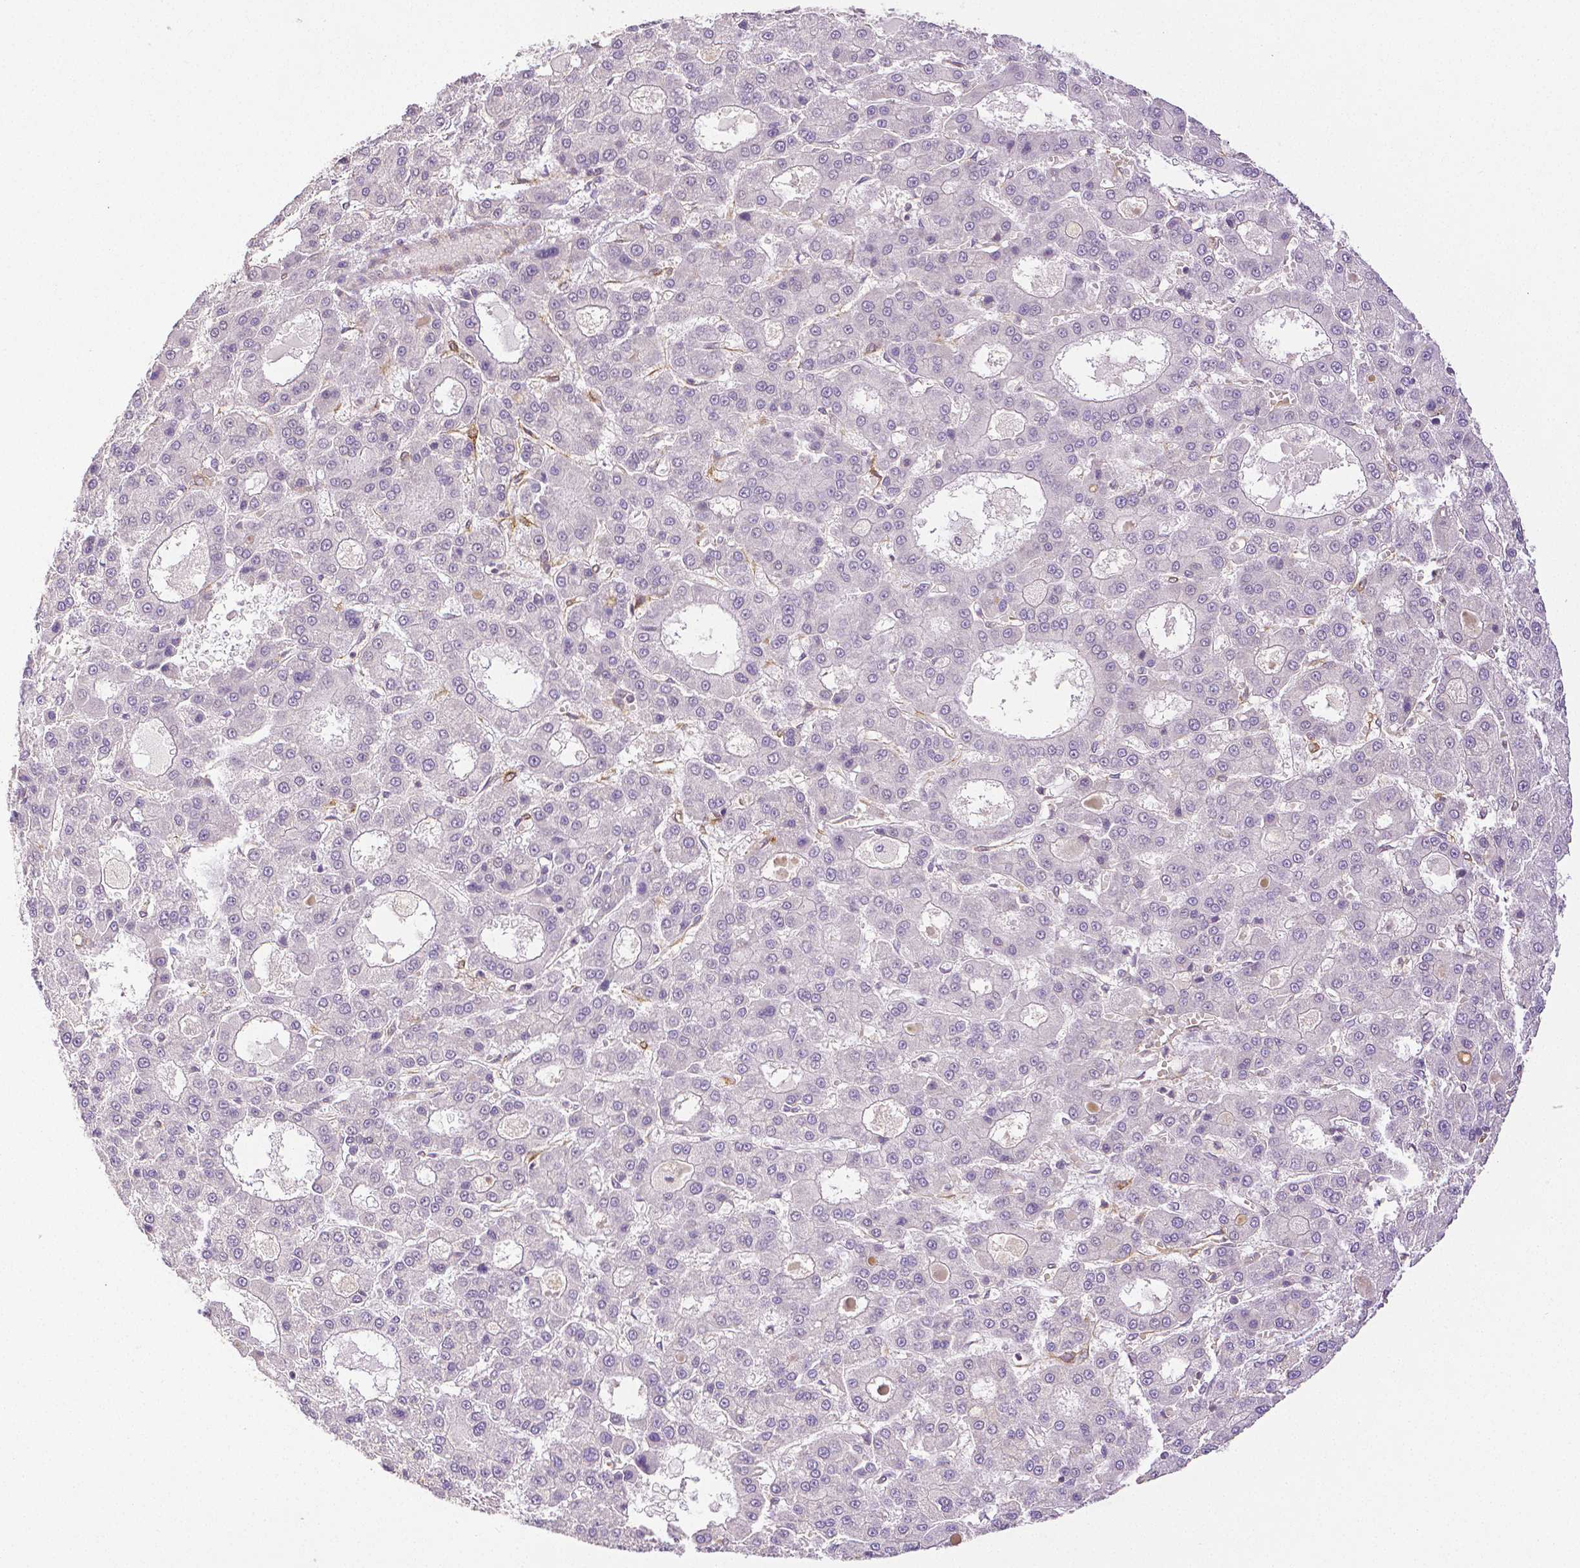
{"staining": {"intensity": "negative", "quantity": "none", "location": "none"}, "tissue": "liver cancer", "cell_type": "Tumor cells", "image_type": "cancer", "snomed": [{"axis": "morphology", "description": "Carcinoma, Hepatocellular, NOS"}, {"axis": "topography", "description": "Liver"}], "caption": "A histopathology image of human hepatocellular carcinoma (liver) is negative for staining in tumor cells.", "gene": "THY1", "patient": {"sex": "male", "age": 70}}